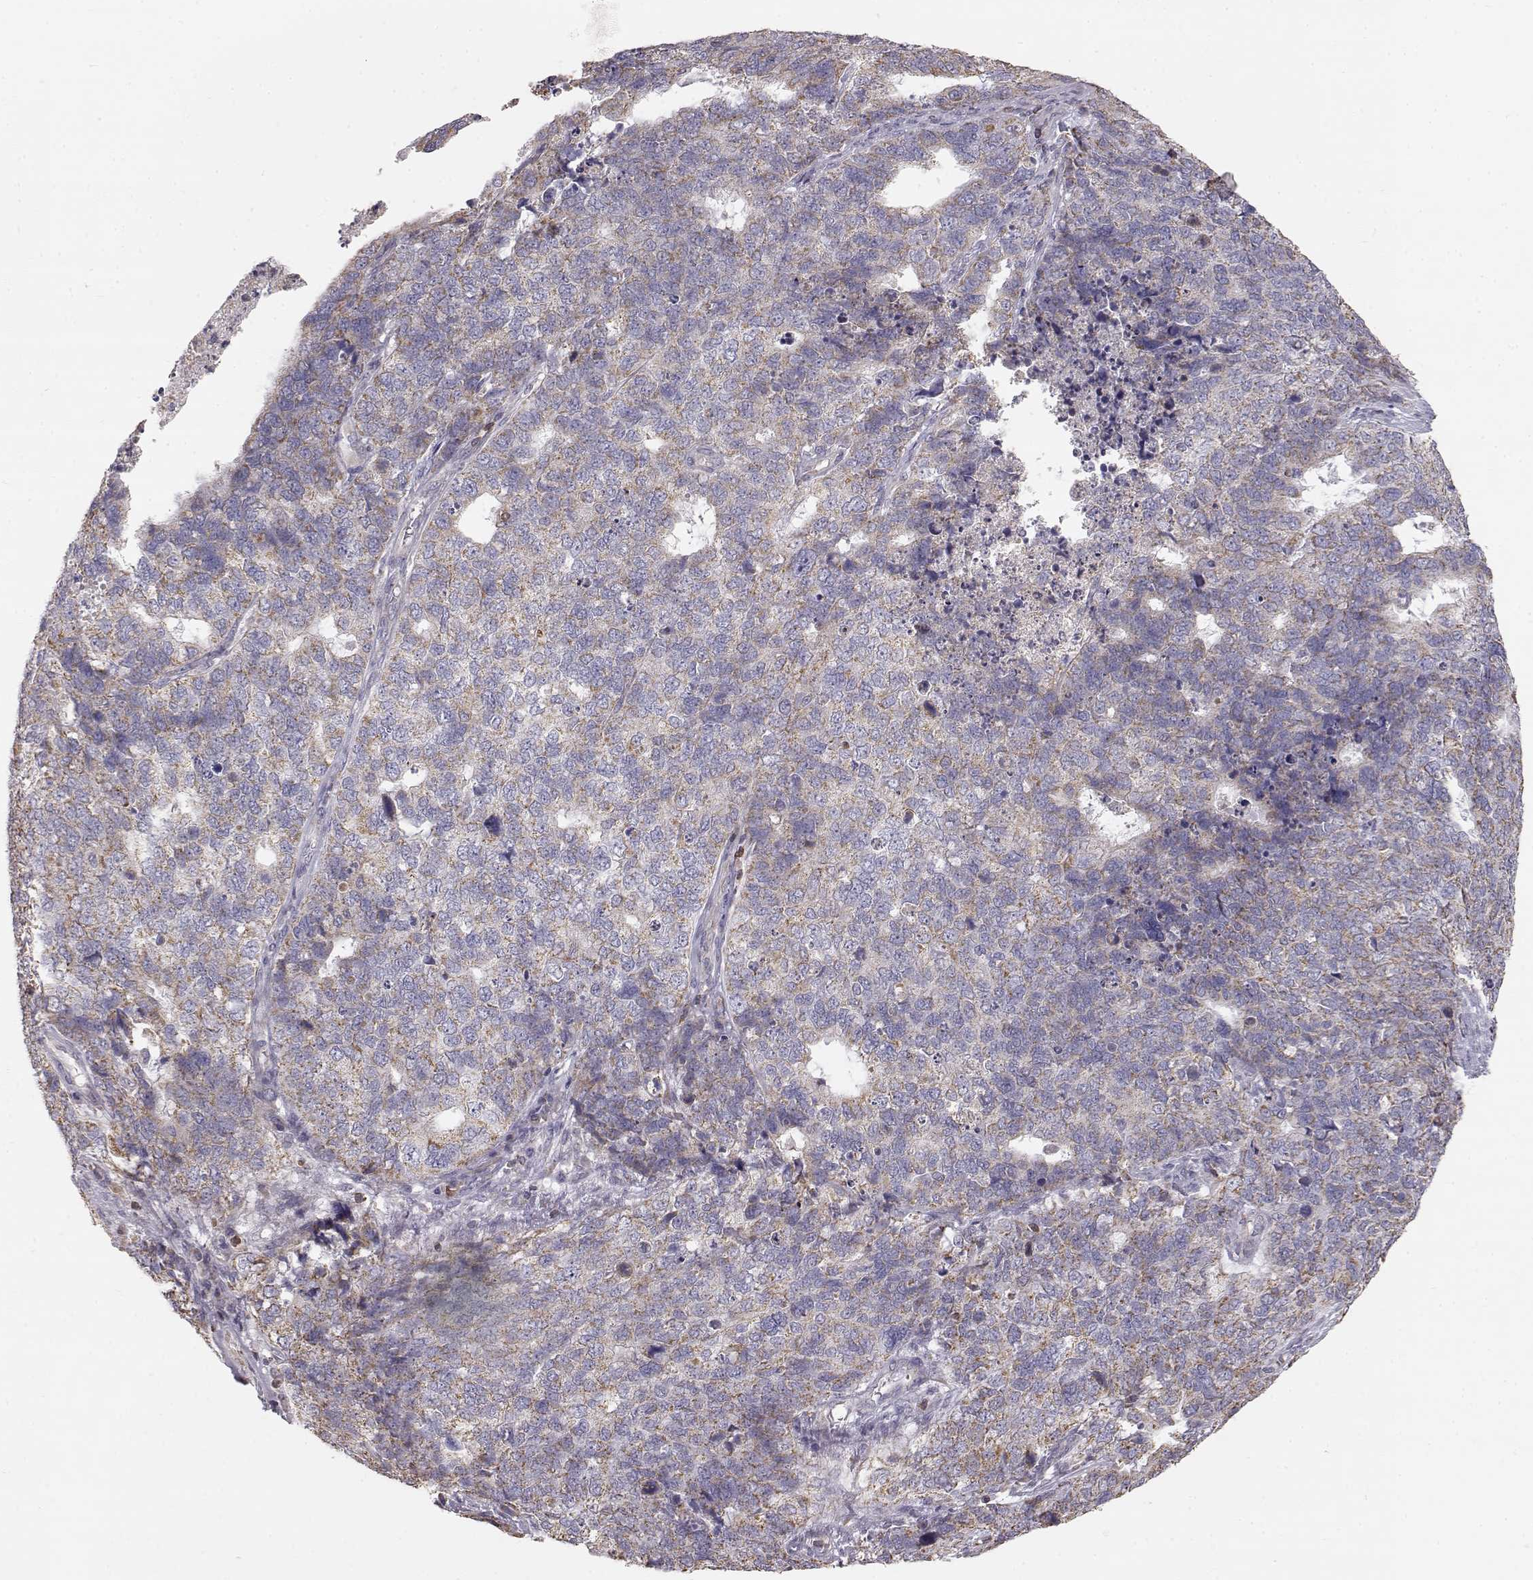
{"staining": {"intensity": "moderate", "quantity": ">75%", "location": "cytoplasmic/membranous"}, "tissue": "cervical cancer", "cell_type": "Tumor cells", "image_type": "cancer", "snomed": [{"axis": "morphology", "description": "Squamous cell carcinoma, NOS"}, {"axis": "topography", "description": "Cervix"}], "caption": "Immunohistochemistry (IHC) image of cervical cancer stained for a protein (brown), which demonstrates medium levels of moderate cytoplasmic/membranous expression in approximately >75% of tumor cells.", "gene": "GRAP2", "patient": {"sex": "female", "age": 63}}